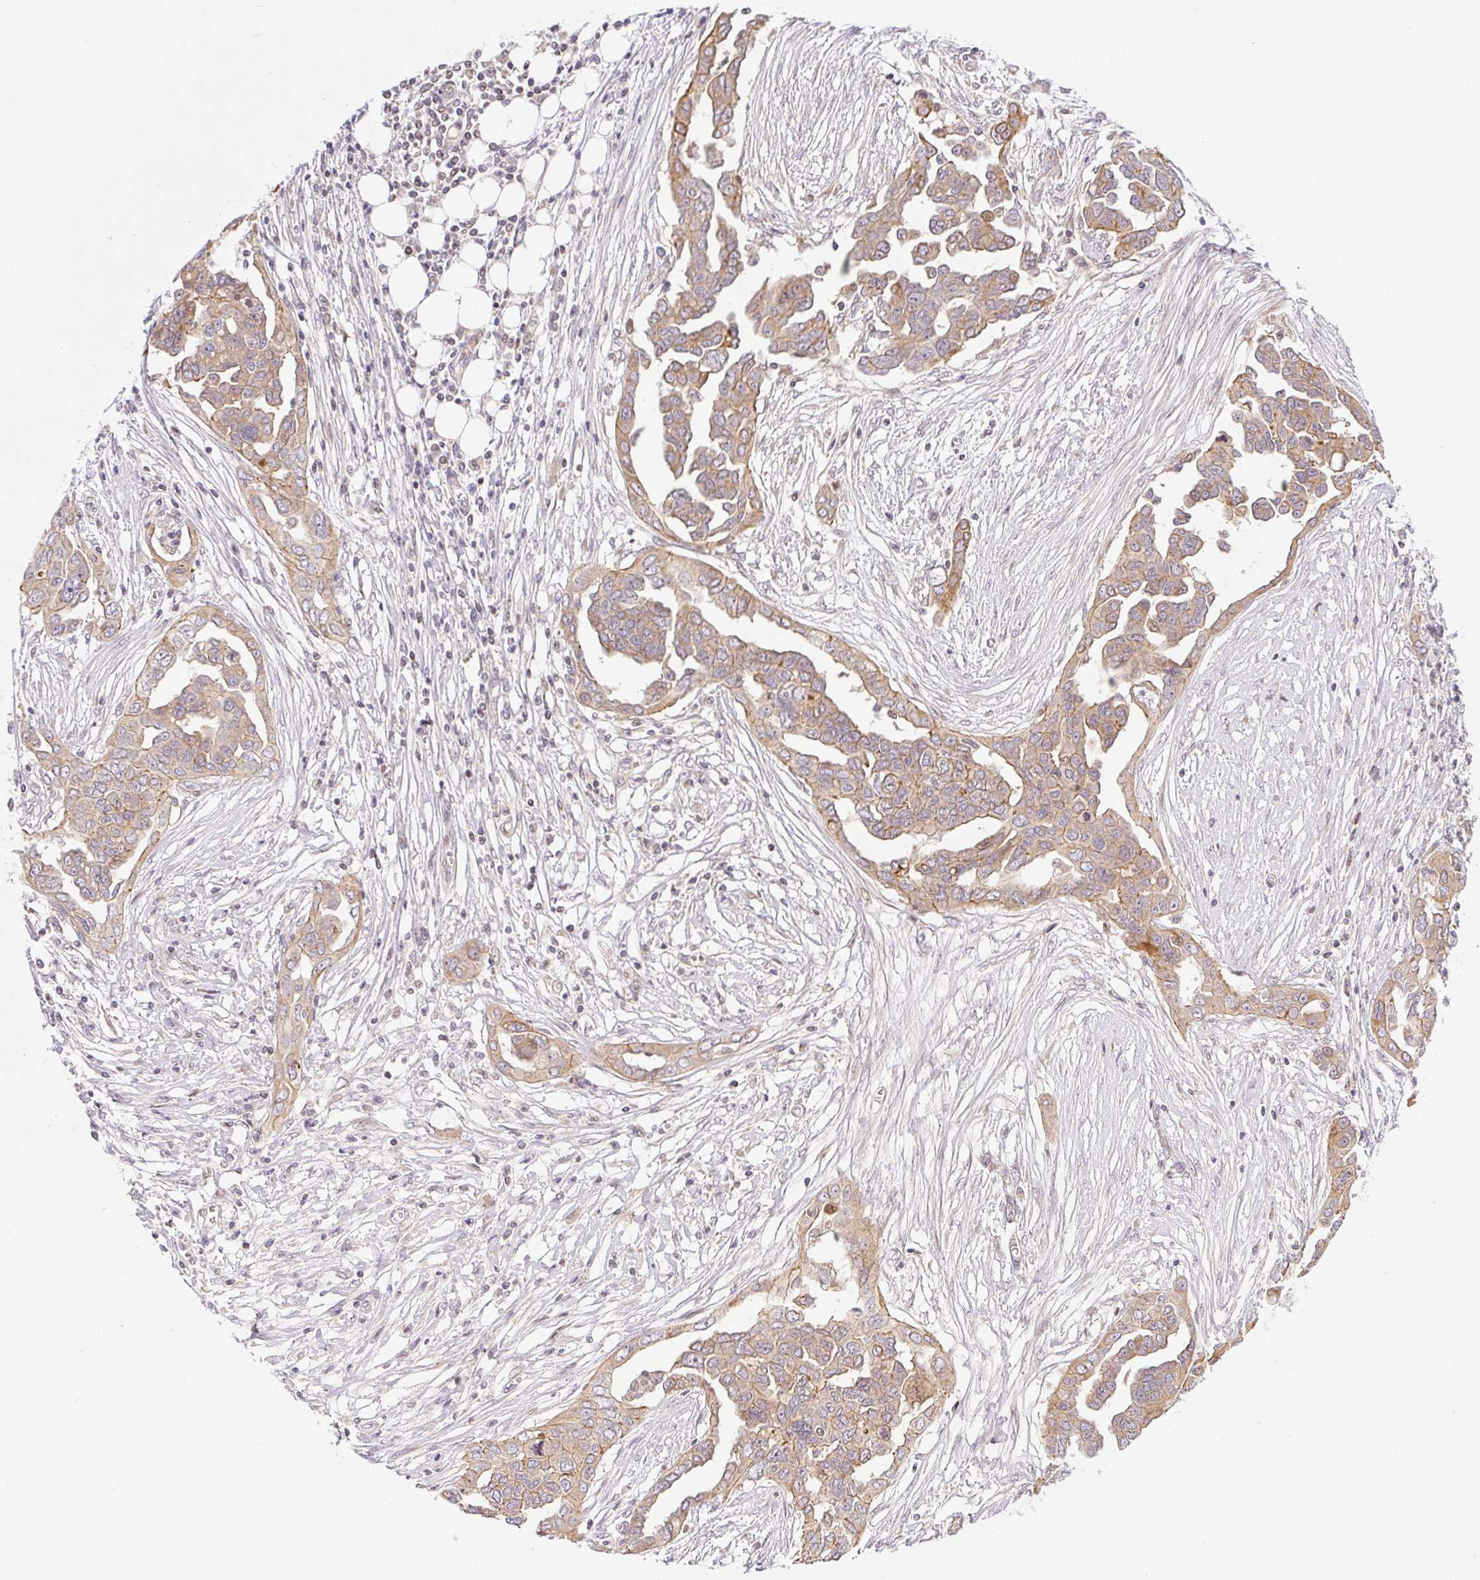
{"staining": {"intensity": "moderate", "quantity": "25%-75%", "location": "cytoplasmic/membranous"}, "tissue": "ovarian cancer", "cell_type": "Tumor cells", "image_type": "cancer", "snomed": [{"axis": "morphology", "description": "Cystadenocarcinoma, serous, NOS"}, {"axis": "topography", "description": "Ovary"}], "caption": "Protein staining by immunohistochemistry (IHC) demonstrates moderate cytoplasmic/membranous expression in about 25%-75% of tumor cells in serous cystadenocarcinoma (ovarian).", "gene": "ZNF394", "patient": {"sex": "female", "age": 59}}